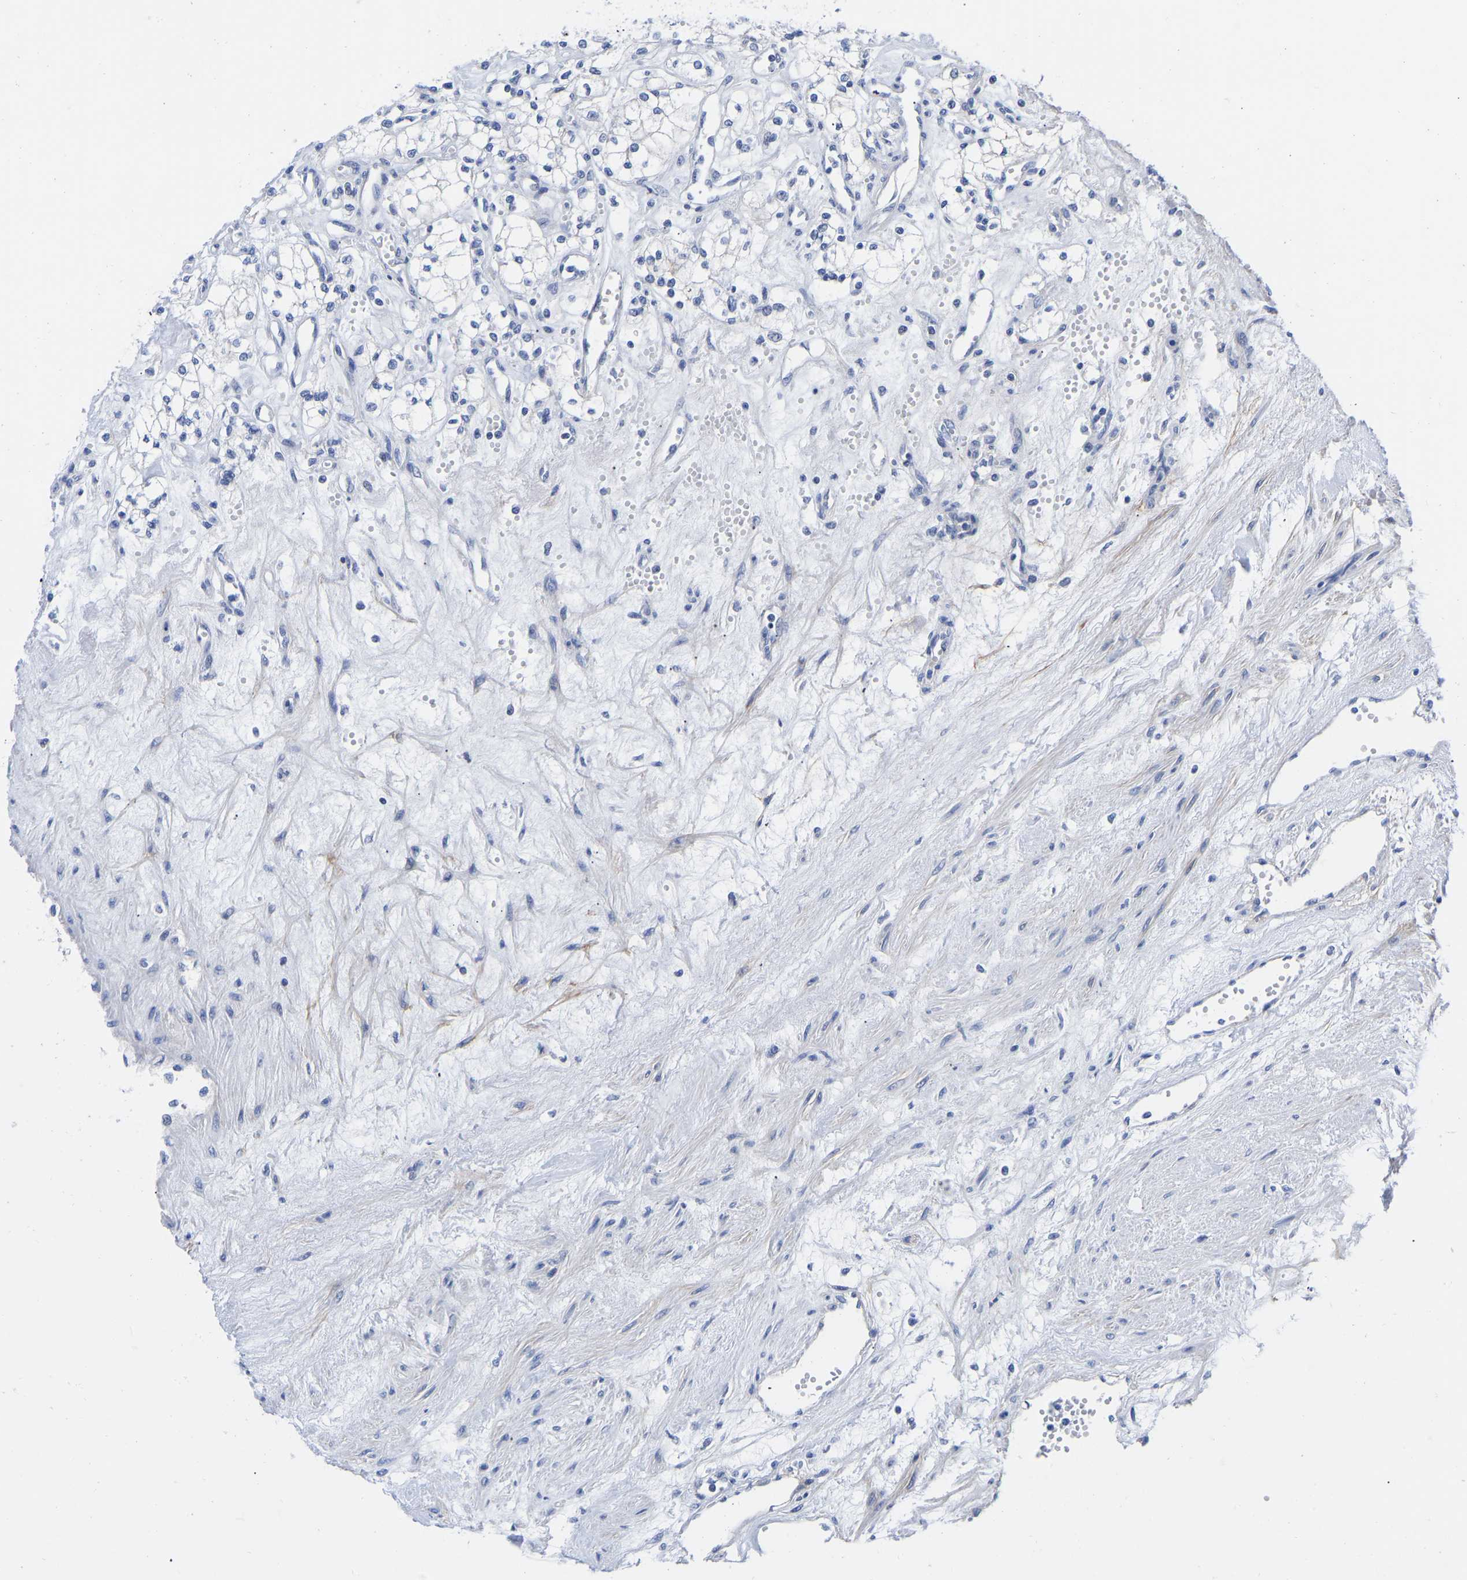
{"staining": {"intensity": "negative", "quantity": "none", "location": "none"}, "tissue": "renal cancer", "cell_type": "Tumor cells", "image_type": "cancer", "snomed": [{"axis": "morphology", "description": "Adenocarcinoma, NOS"}, {"axis": "topography", "description": "Kidney"}], "caption": "This is an immunohistochemistry micrograph of human renal cancer. There is no staining in tumor cells.", "gene": "GPA33", "patient": {"sex": "male", "age": 59}}